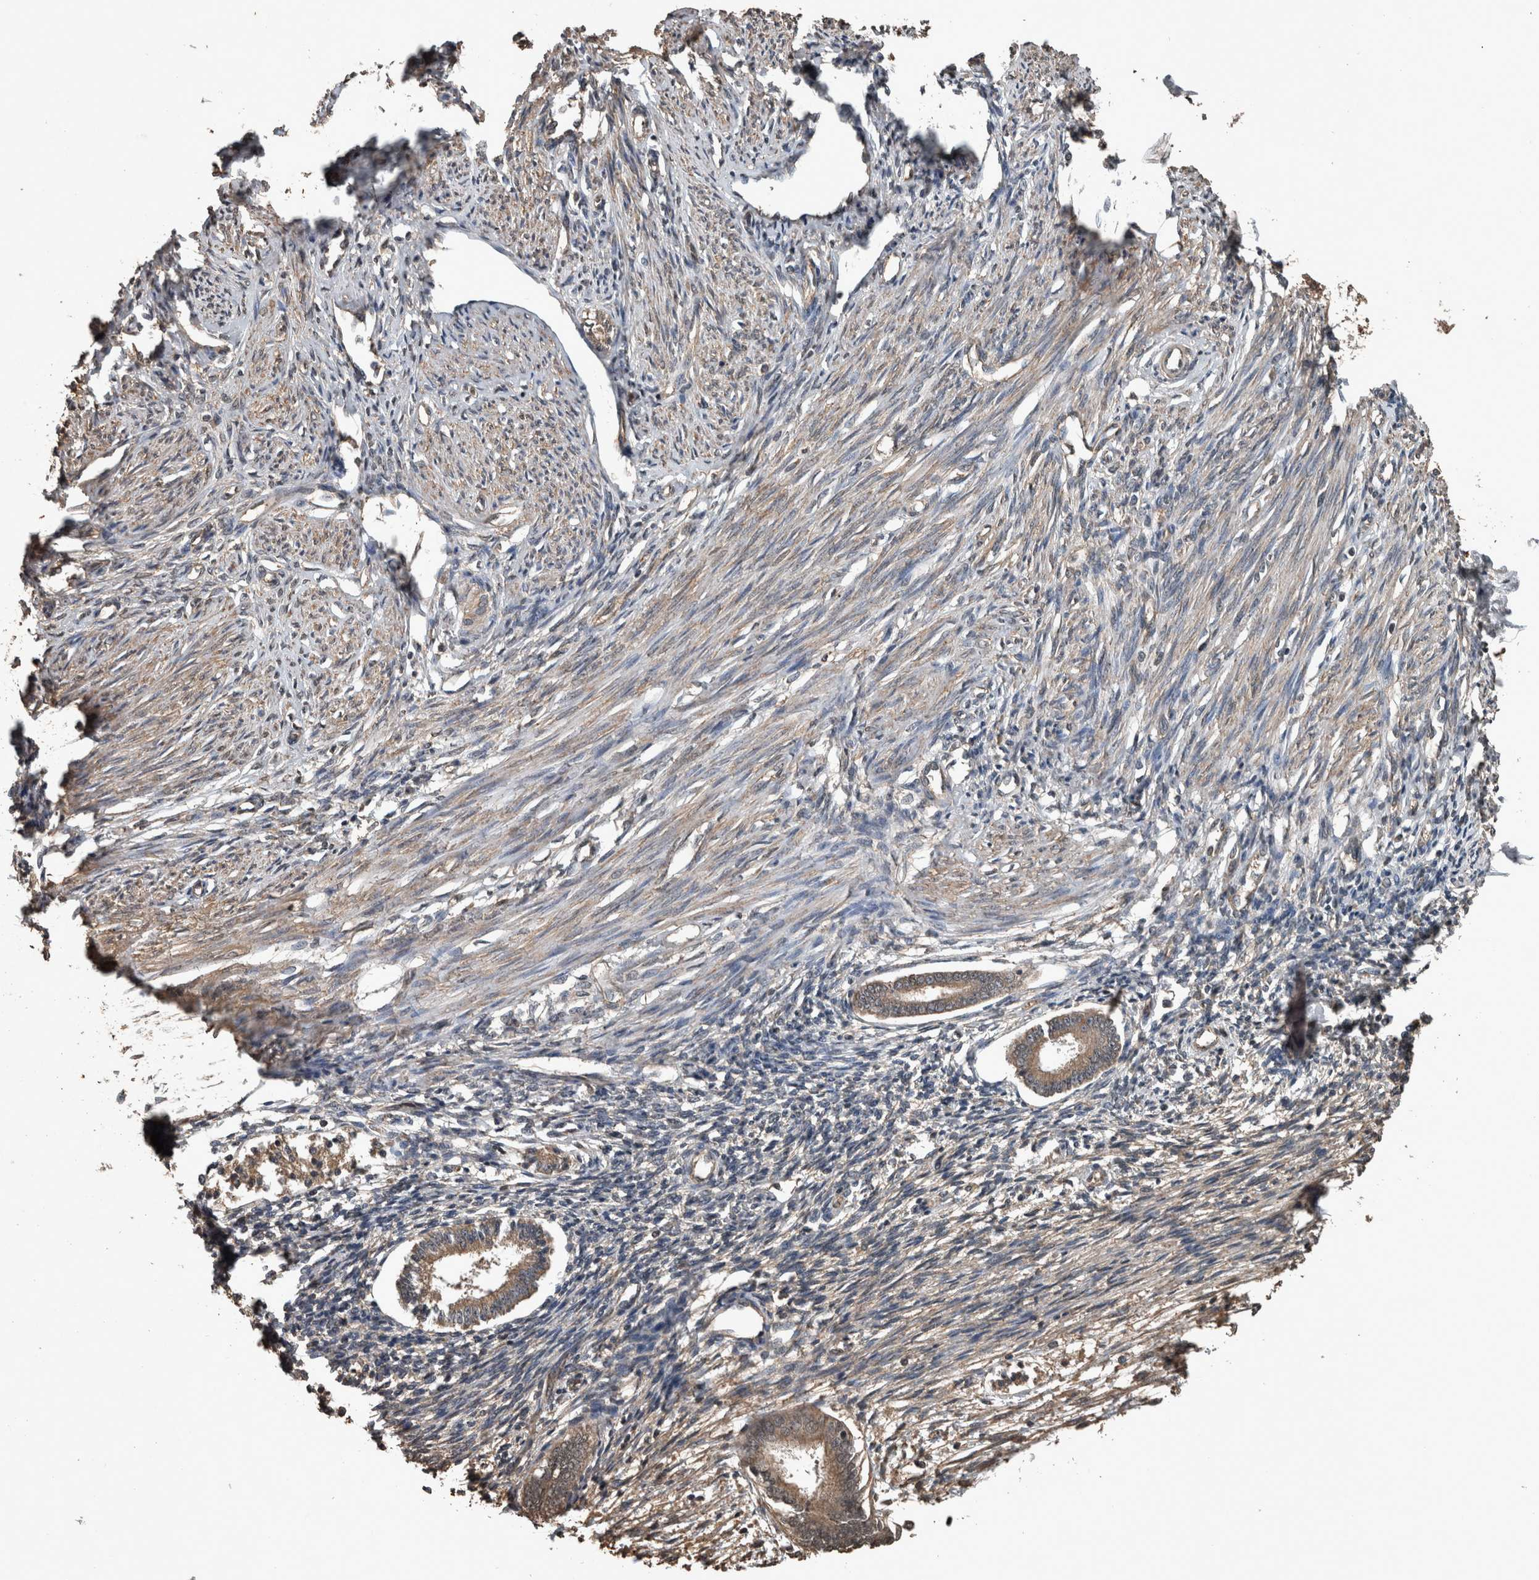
{"staining": {"intensity": "negative", "quantity": "none", "location": "none"}, "tissue": "endometrium", "cell_type": "Cells in endometrial stroma", "image_type": "normal", "snomed": [{"axis": "morphology", "description": "Normal tissue, NOS"}, {"axis": "topography", "description": "Endometrium"}], "caption": "Endometrium stained for a protein using IHC displays no expression cells in endometrial stroma.", "gene": "FGFRL1", "patient": {"sex": "female", "age": 56}}